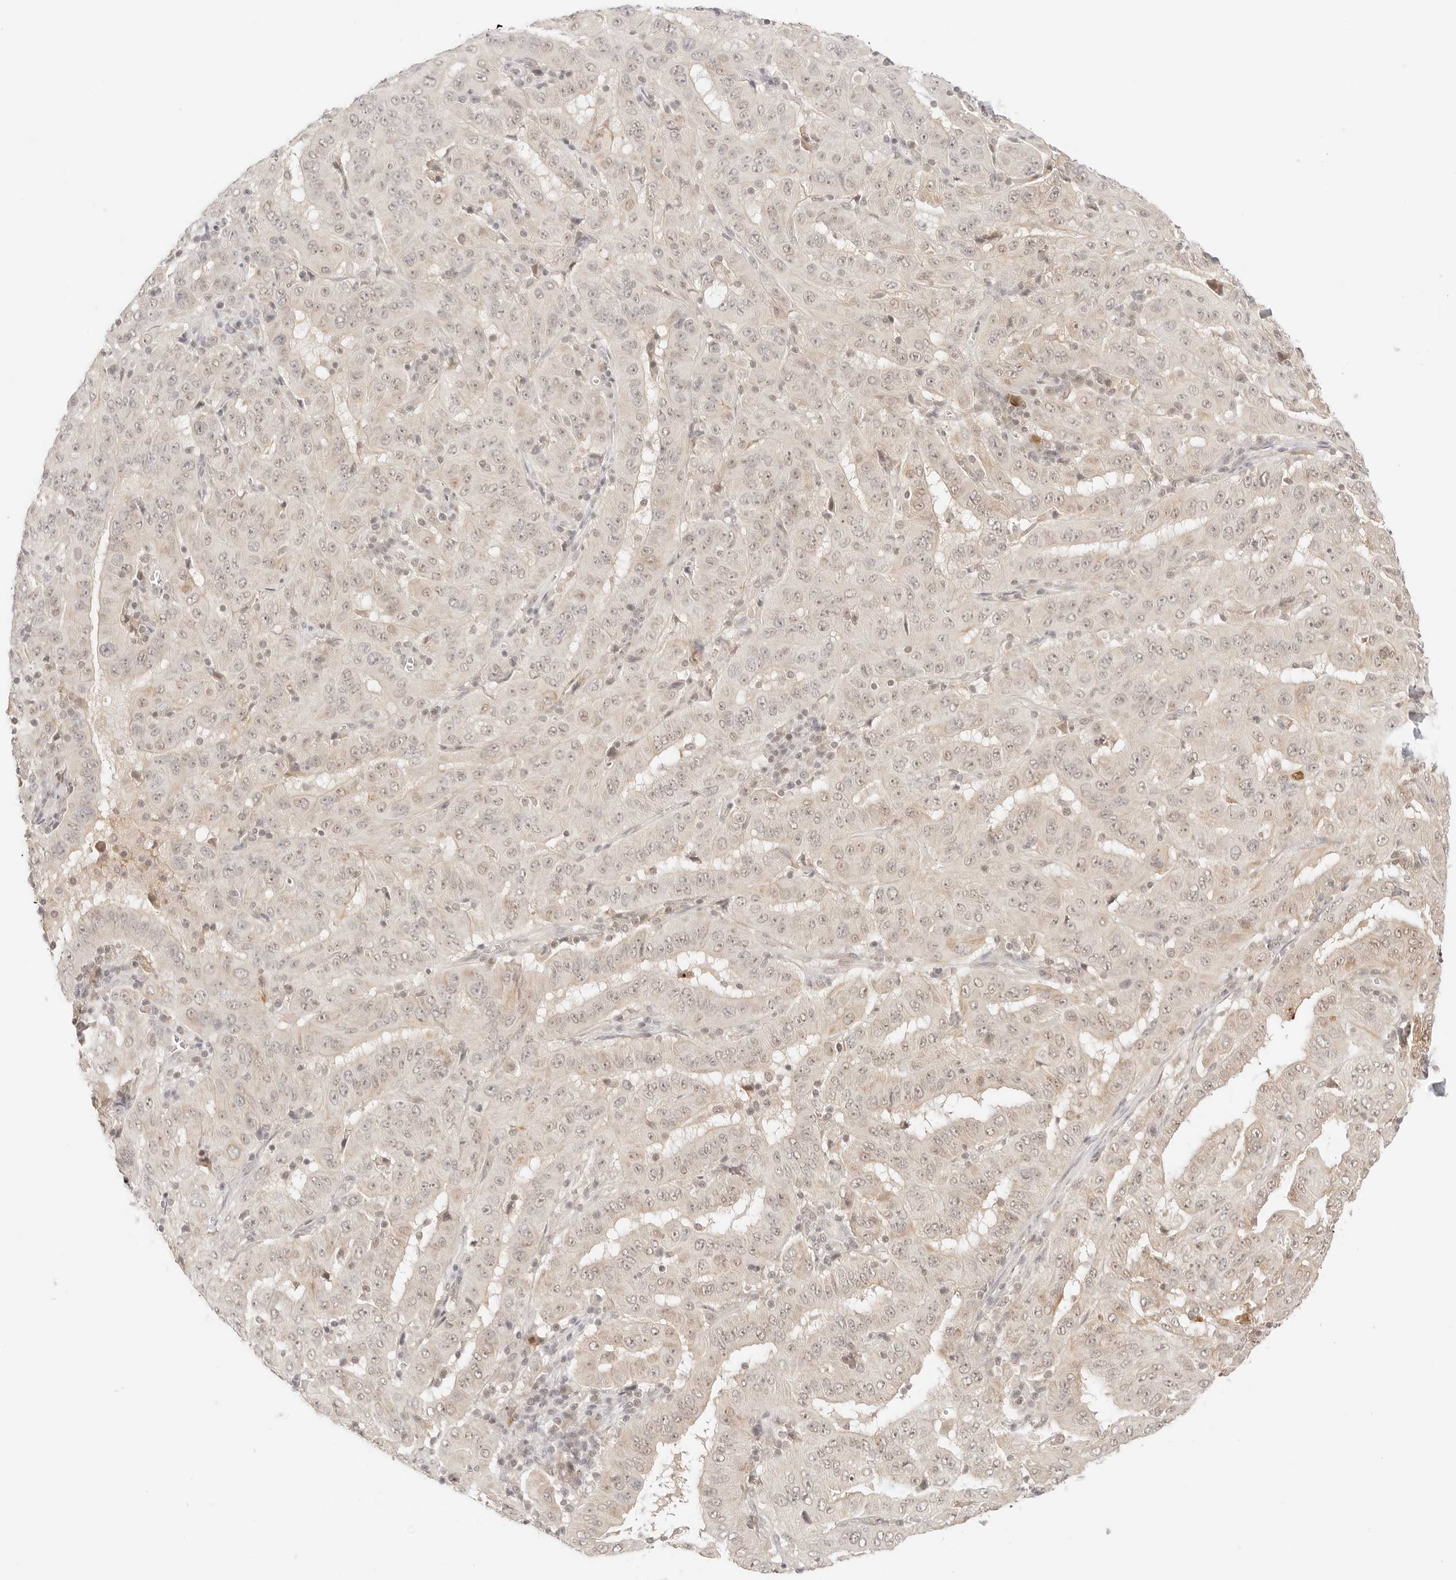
{"staining": {"intensity": "weak", "quantity": "25%-75%", "location": "cytoplasmic/membranous,nuclear"}, "tissue": "pancreatic cancer", "cell_type": "Tumor cells", "image_type": "cancer", "snomed": [{"axis": "morphology", "description": "Adenocarcinoma, NOS"}, {"axis": "topography", "description": "Pancreas"}], "caption": "Pancreatic cancer tissue demonstrates weak cytoplasmic/membranous and nuclear expression in approximately 25%-75% of tumor cells", "gene": "SEPTIN4", "patient": {"sex": "male", "age": 63}}